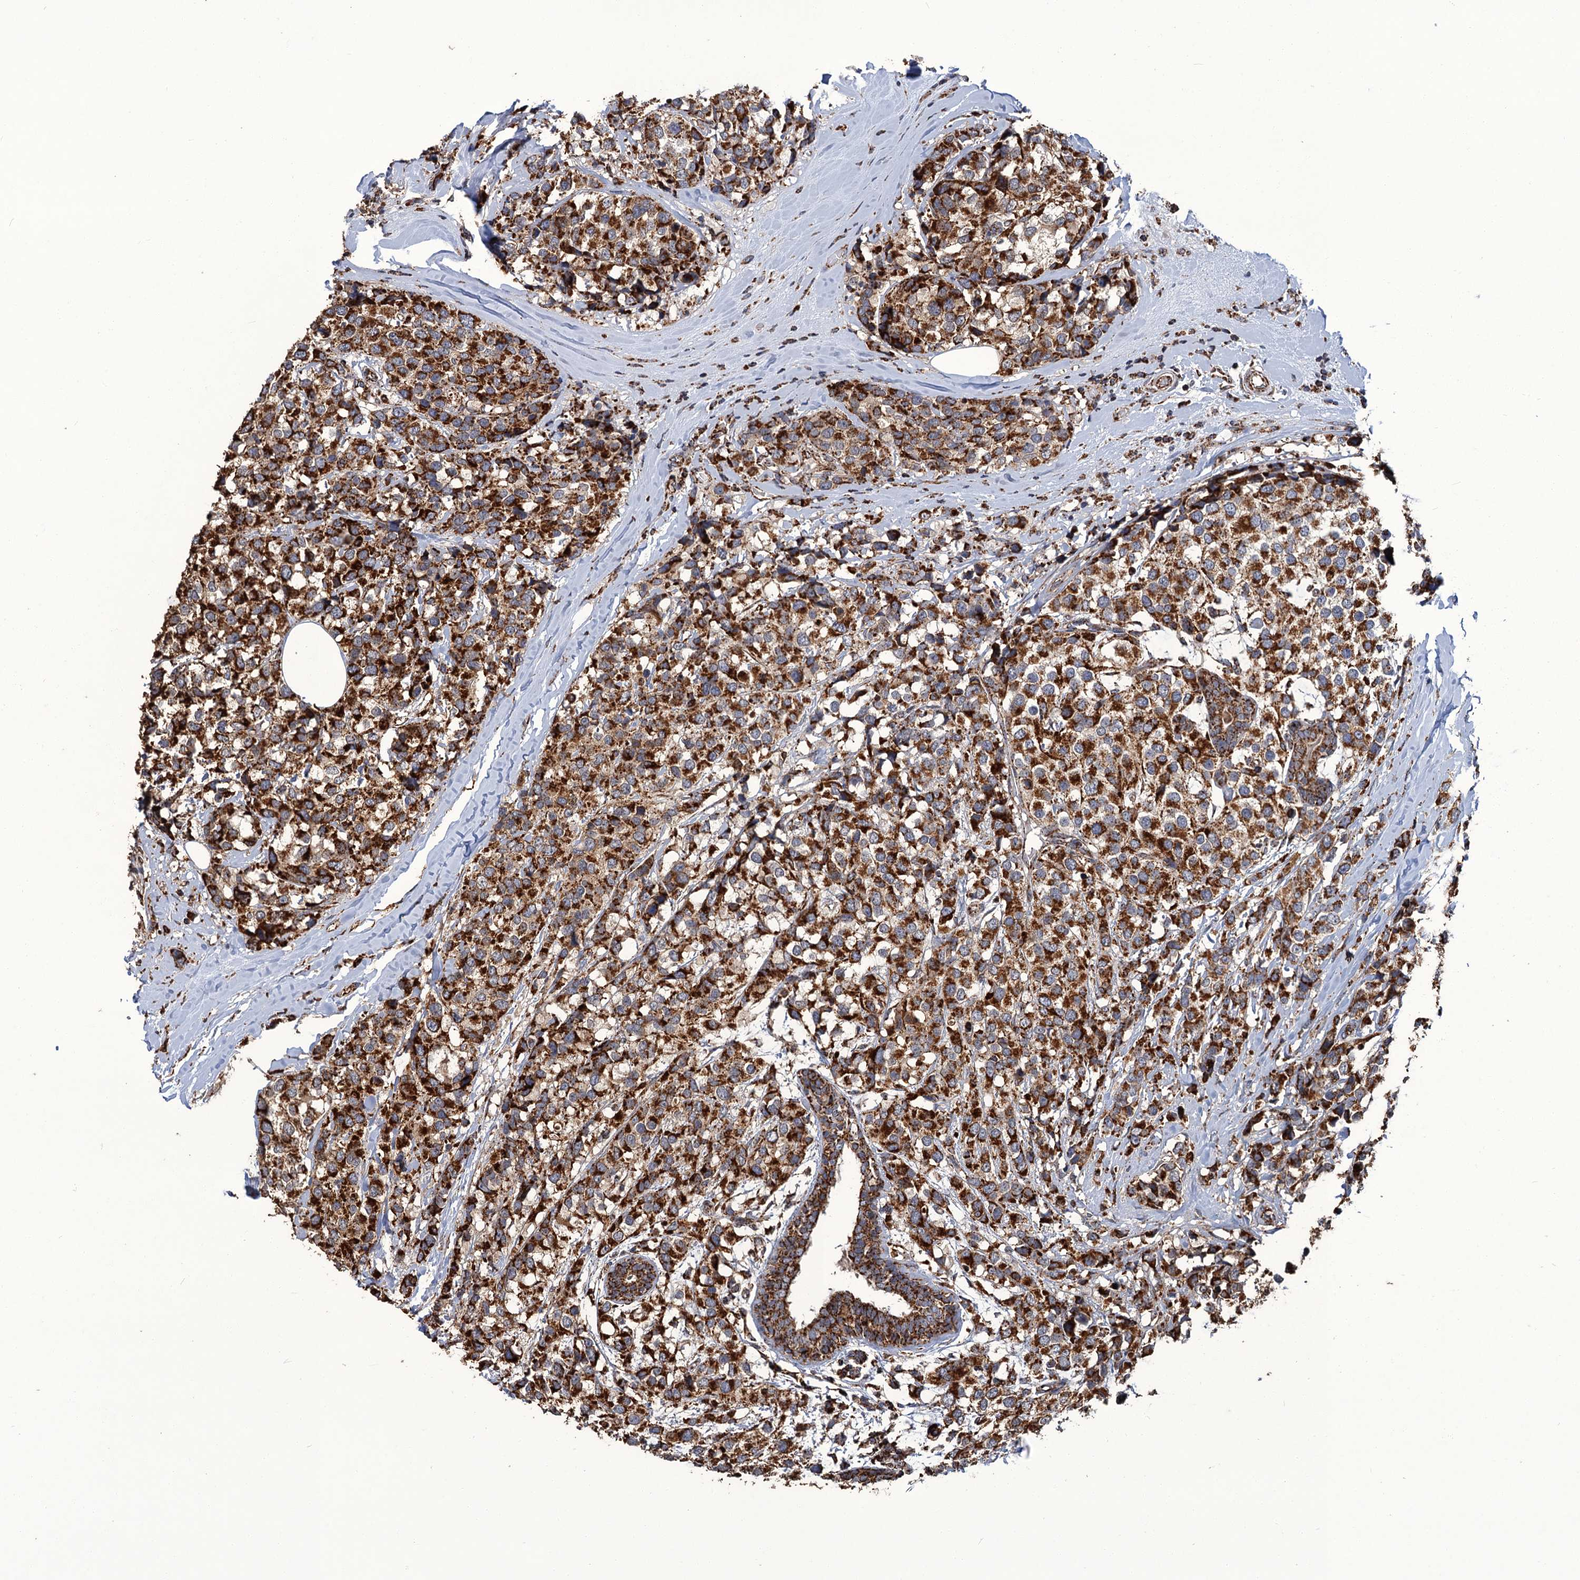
{"staining": {"intensity": "strong", "quantity": ">75%", "location": "cytoplasmic/membranous"}, "tissue": "breast cancer", "cell_type": "Tumor cells", "image_type": "cancer", "snomed": [{"axis": "morphology", "description": "Lobular carcinoma"}, {"axis": "topography", "description": "Breast"}], "caption": "Immunohistochemistry of breast lobular carcinoma reveals high levels of strong cytoplasmic/membranous expression in approximately >75% of tumor cells.", "gene": "APH1A", "patient": {"sex": "female", "age": 59}}